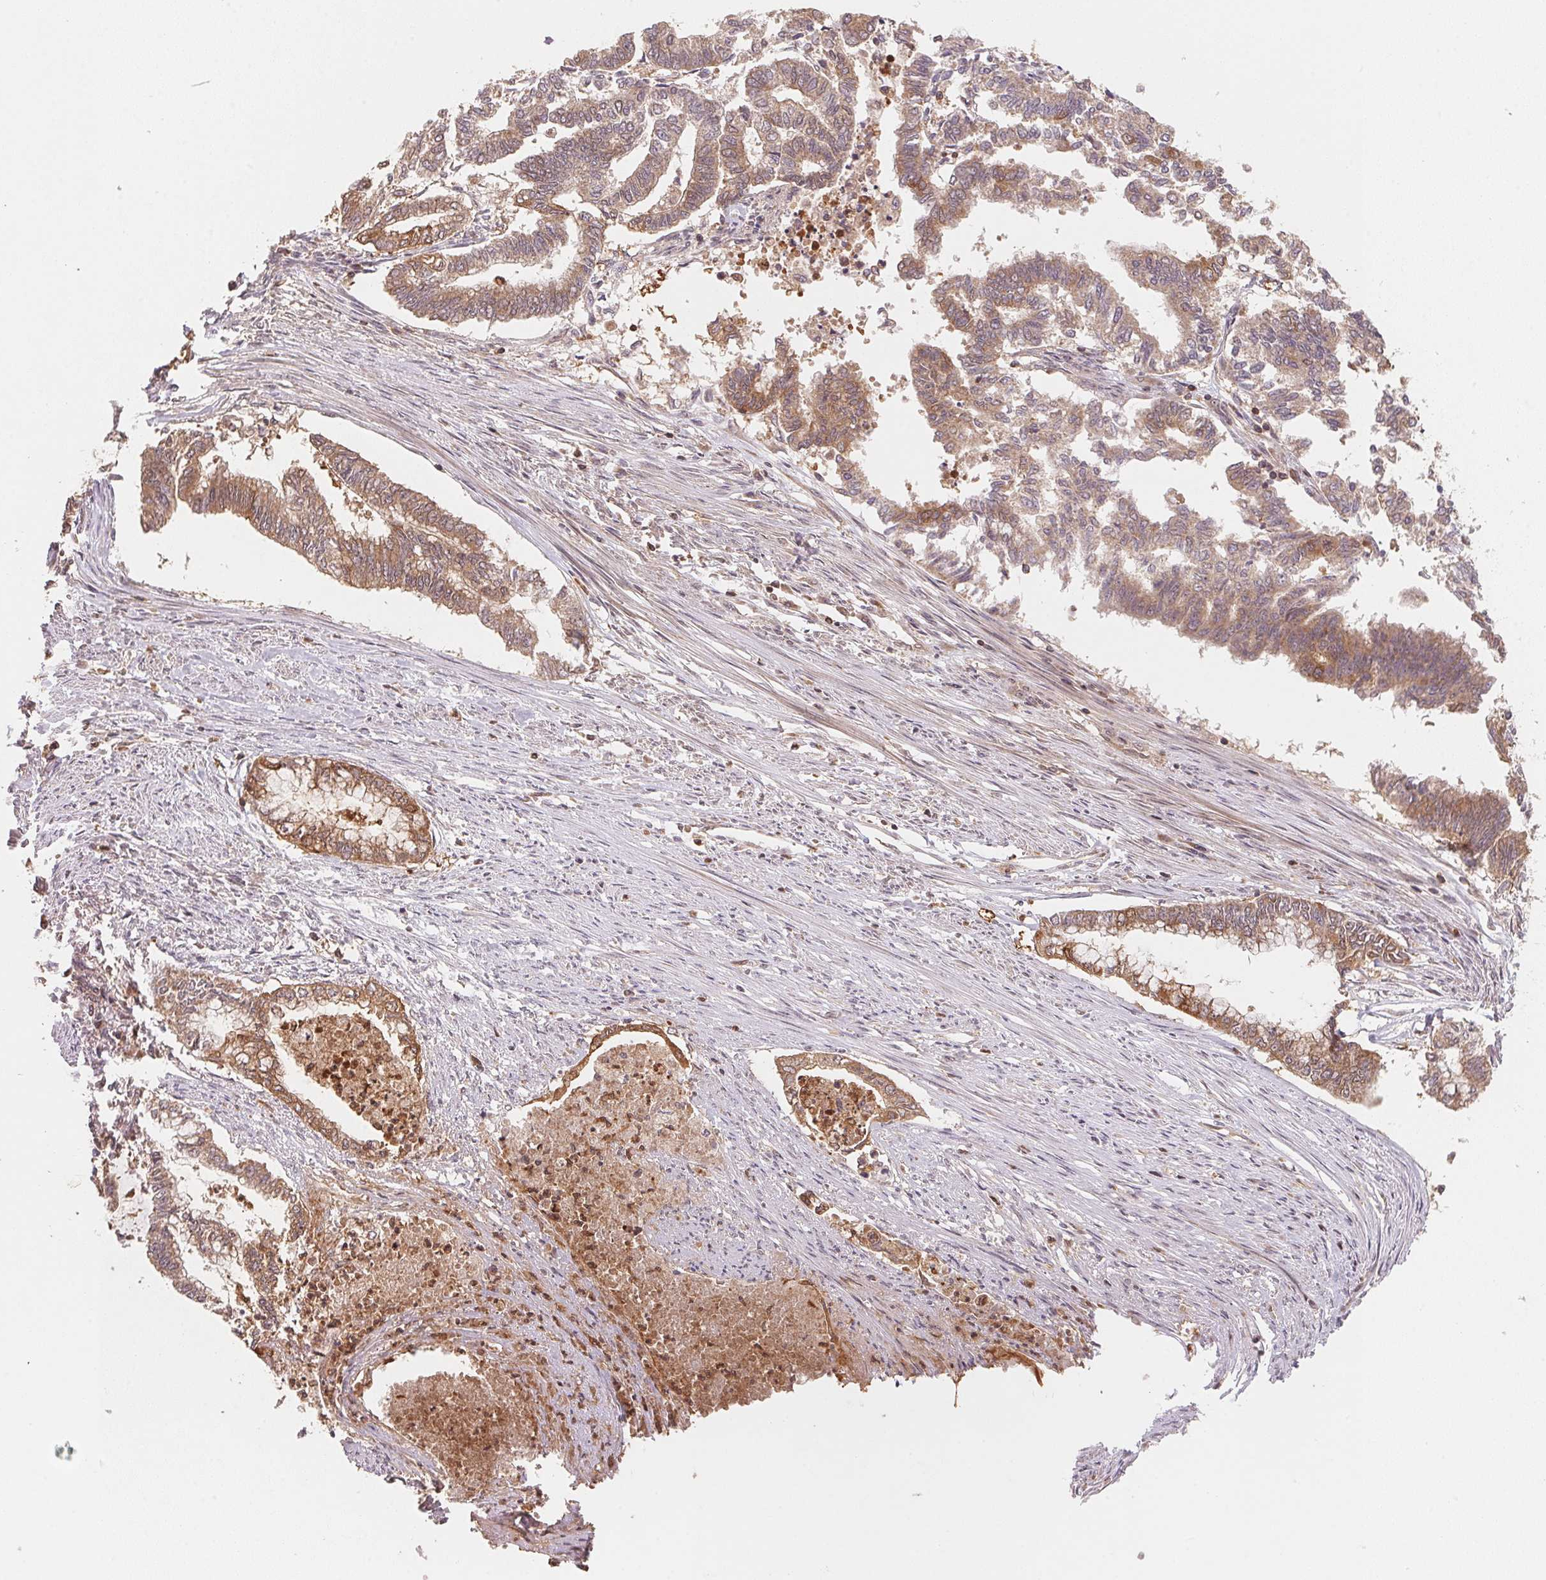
{"staining": {"intensity": "weak", "quantity": ">75%", "location": "cytoplasmic/membranous"}, "tissue": "endometrial cancer", "cell_type": "Tumor cells", "image_type": "cancer", "snomed": [{"axis": "morphology", "description": "Adenocarcinoma, NOS"}, {"axis": "topography", "description": "Endometrium"}], "caption": "Human endometrial cancer (adenocarcinoma) stained with a brown dye demonstrates weak cytoplasmic/membranous positive staining in approximately >75% of tumor cells.", "gene": "CCDC102B", "patient": {"sex": "female", "age": 79}}